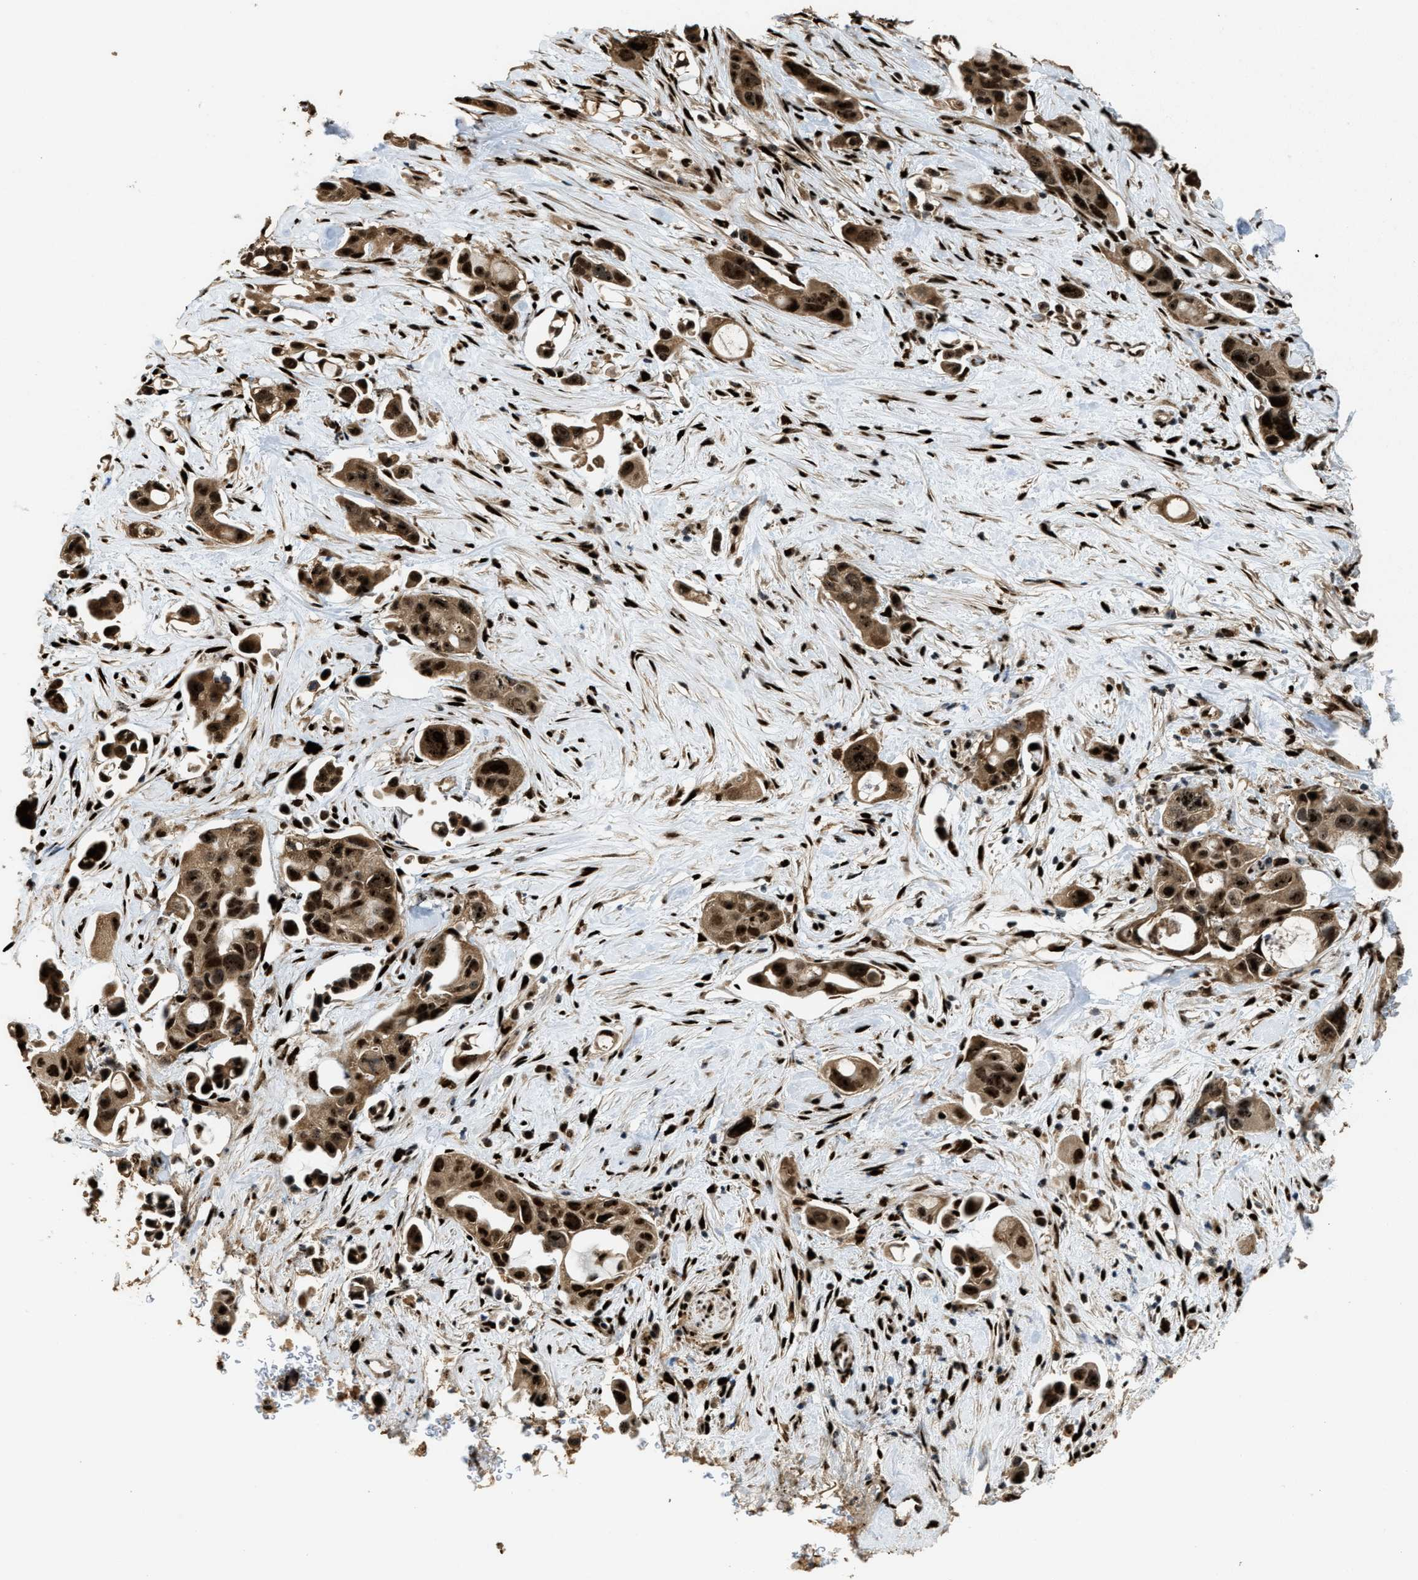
{"staining": {"intensity": "strong", "quantity": ">75%", "location": "cytoplasmic/membranous,nuclear"}, "tissue": "pancreatic cancer", "cell_type": "Tumor cells", "image_type": "cancer", "snomed": [{"axis": "morphology", "description": "Adenocarcinoma, NOS"}, {"axis": "topography", "description": "Pancreas"}], "caption": "High-magnification brightfield microscopy of pancreatic cancer (adenocarcinoma) stained with DAB (brown) and counterstained with hematoxylin (blue). tumor cells exhibit strong cytoplasmic/membranous and nuclear staining is appreciated in approximately>75% of cells.", "gene": "ZNF687", "patient": {"sex": "male", "age": 53}}